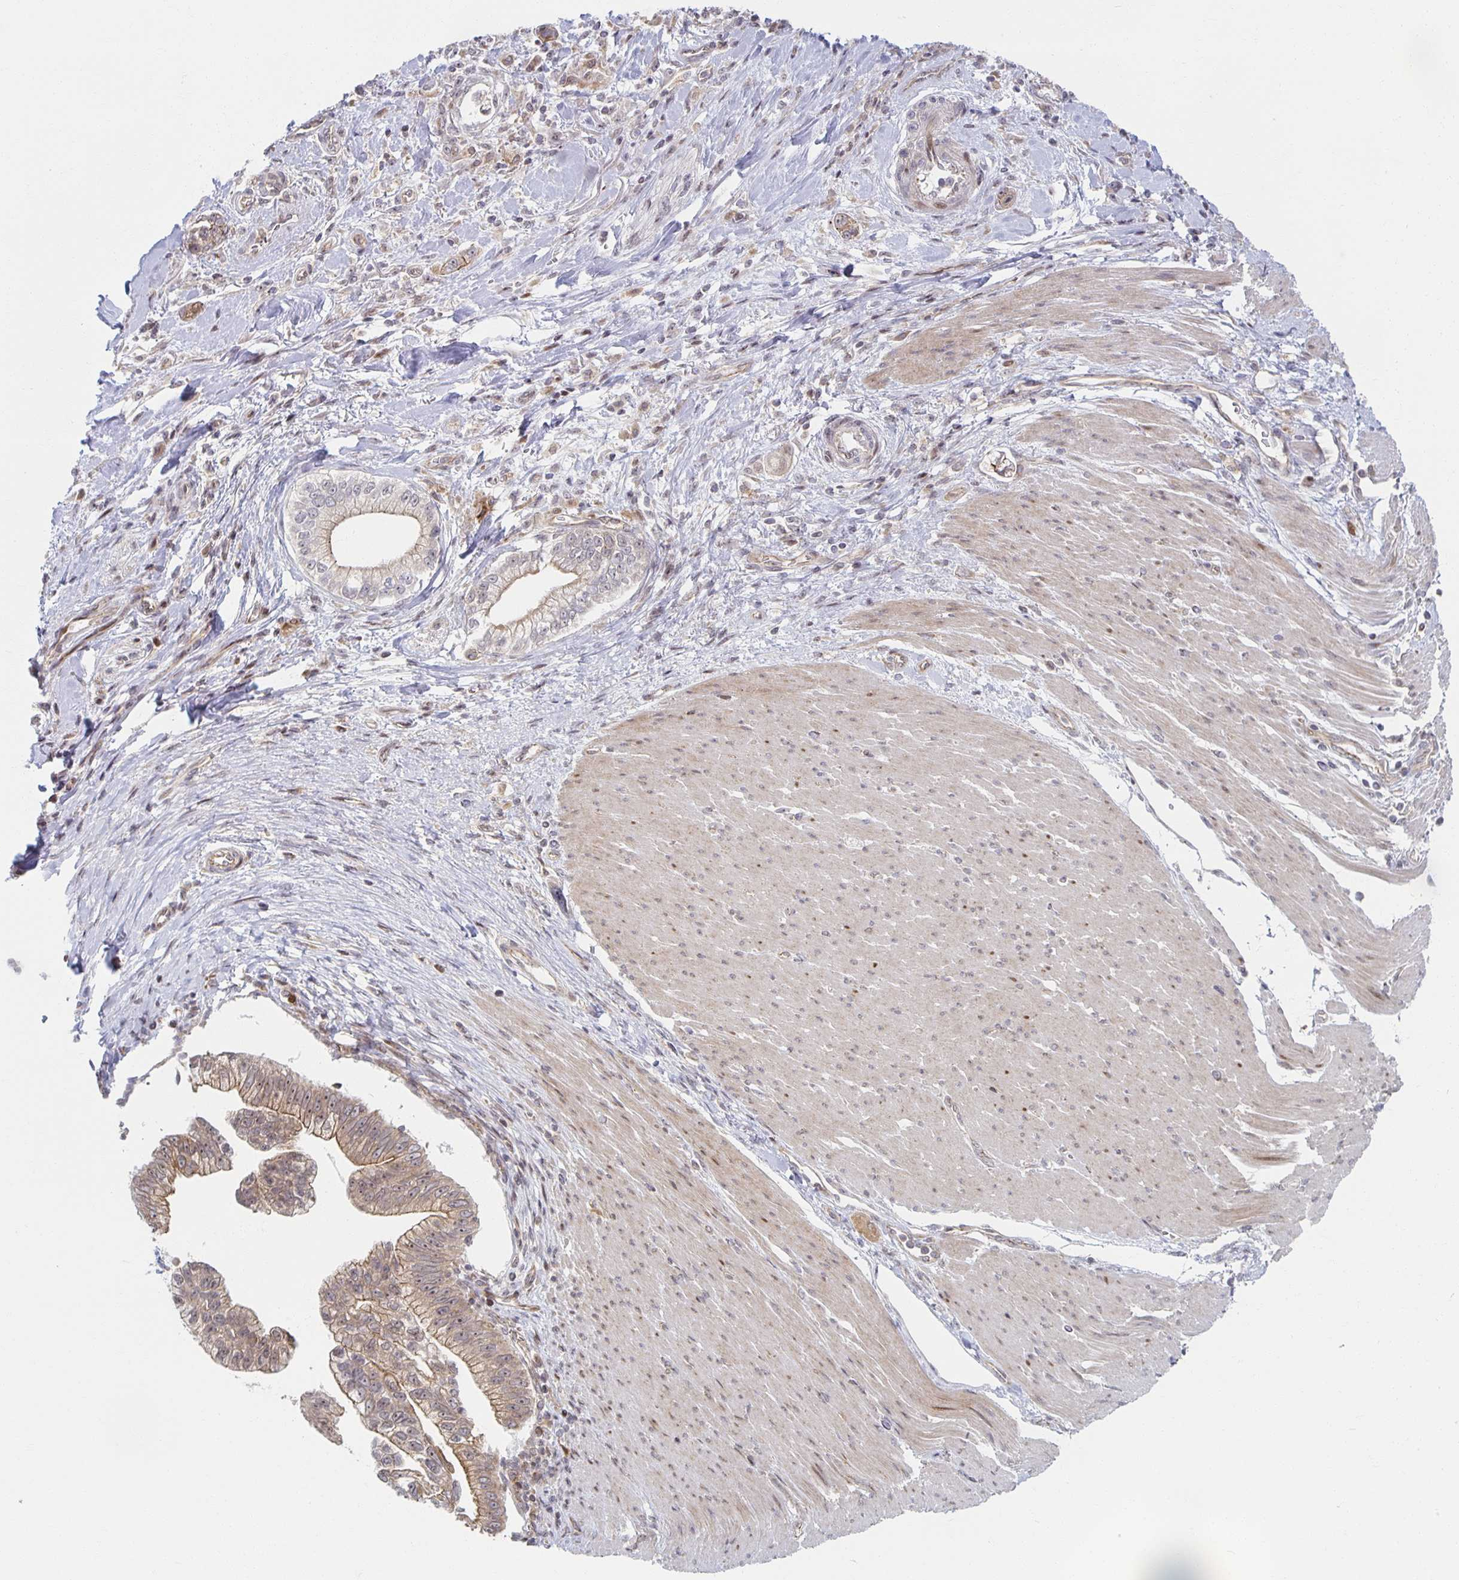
{"staining": {"intensity": "weak", "quantity": "25%-75%", "location": "cytoplasmic/membranous,nuclear"}, "tissue": "pancreatic cancer", "cell_type": "Tumor cells", "image_type": "cancer", "snomed": [{"axis": "morphology", "description": "Adenocarcinoma, NOS"}, {"axis": "topography", "description": "Pancreas"}], "caption": "This micrograph displays pancreatic cancer (adenocarcinoma) stained with immunohistochemistry to label a protein in brown. The cytoplasmic/membranous and nuclear of tumor cells show weak positivity for the protein. Nuclei are counter-stained blue.", "gene": "HCFC1R1", "patient": {"sex": "male", "age": 70}}